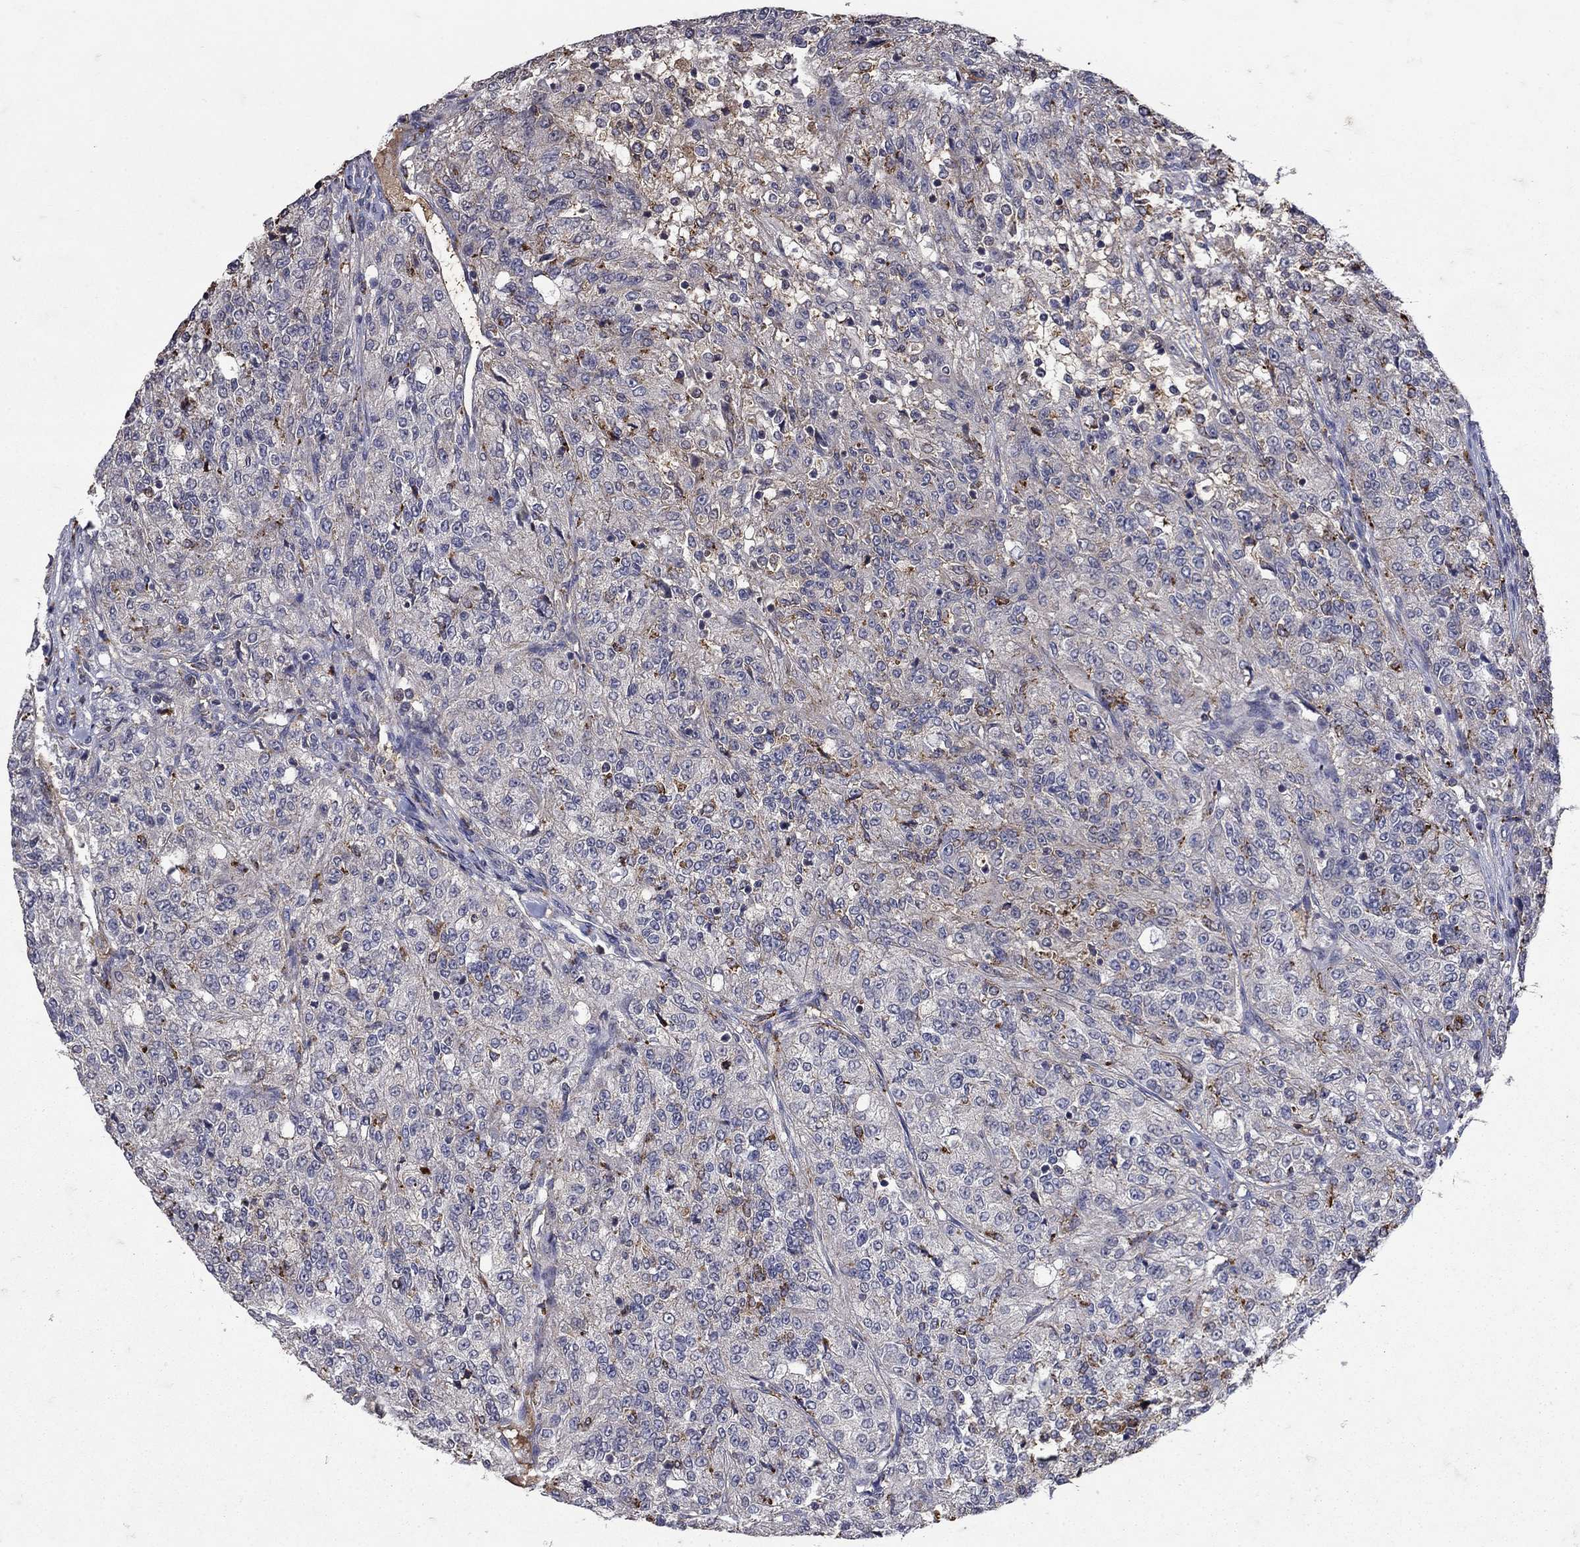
{"staining": {"intensity": "negative", "quantity": "none", "location": "none"}, "tissue": "renal cancer", "cell_type": "Tumor cells", "image_type": "cancer", "snomed": [{"axis": "morphology", "description": "Adenocarcinoma, NOS"}, {"axis": "topography", "description": "Kidney"}], "caption": "There is no significant staining in tumor cells of renal adenocarcinoma. Brightfield microscopy of IHC stained with DAB (brown) and hematoxylin (blue), captured at high magnification.", "gene": "NPC2", "patient": {"sex": "female", "age": 63}}